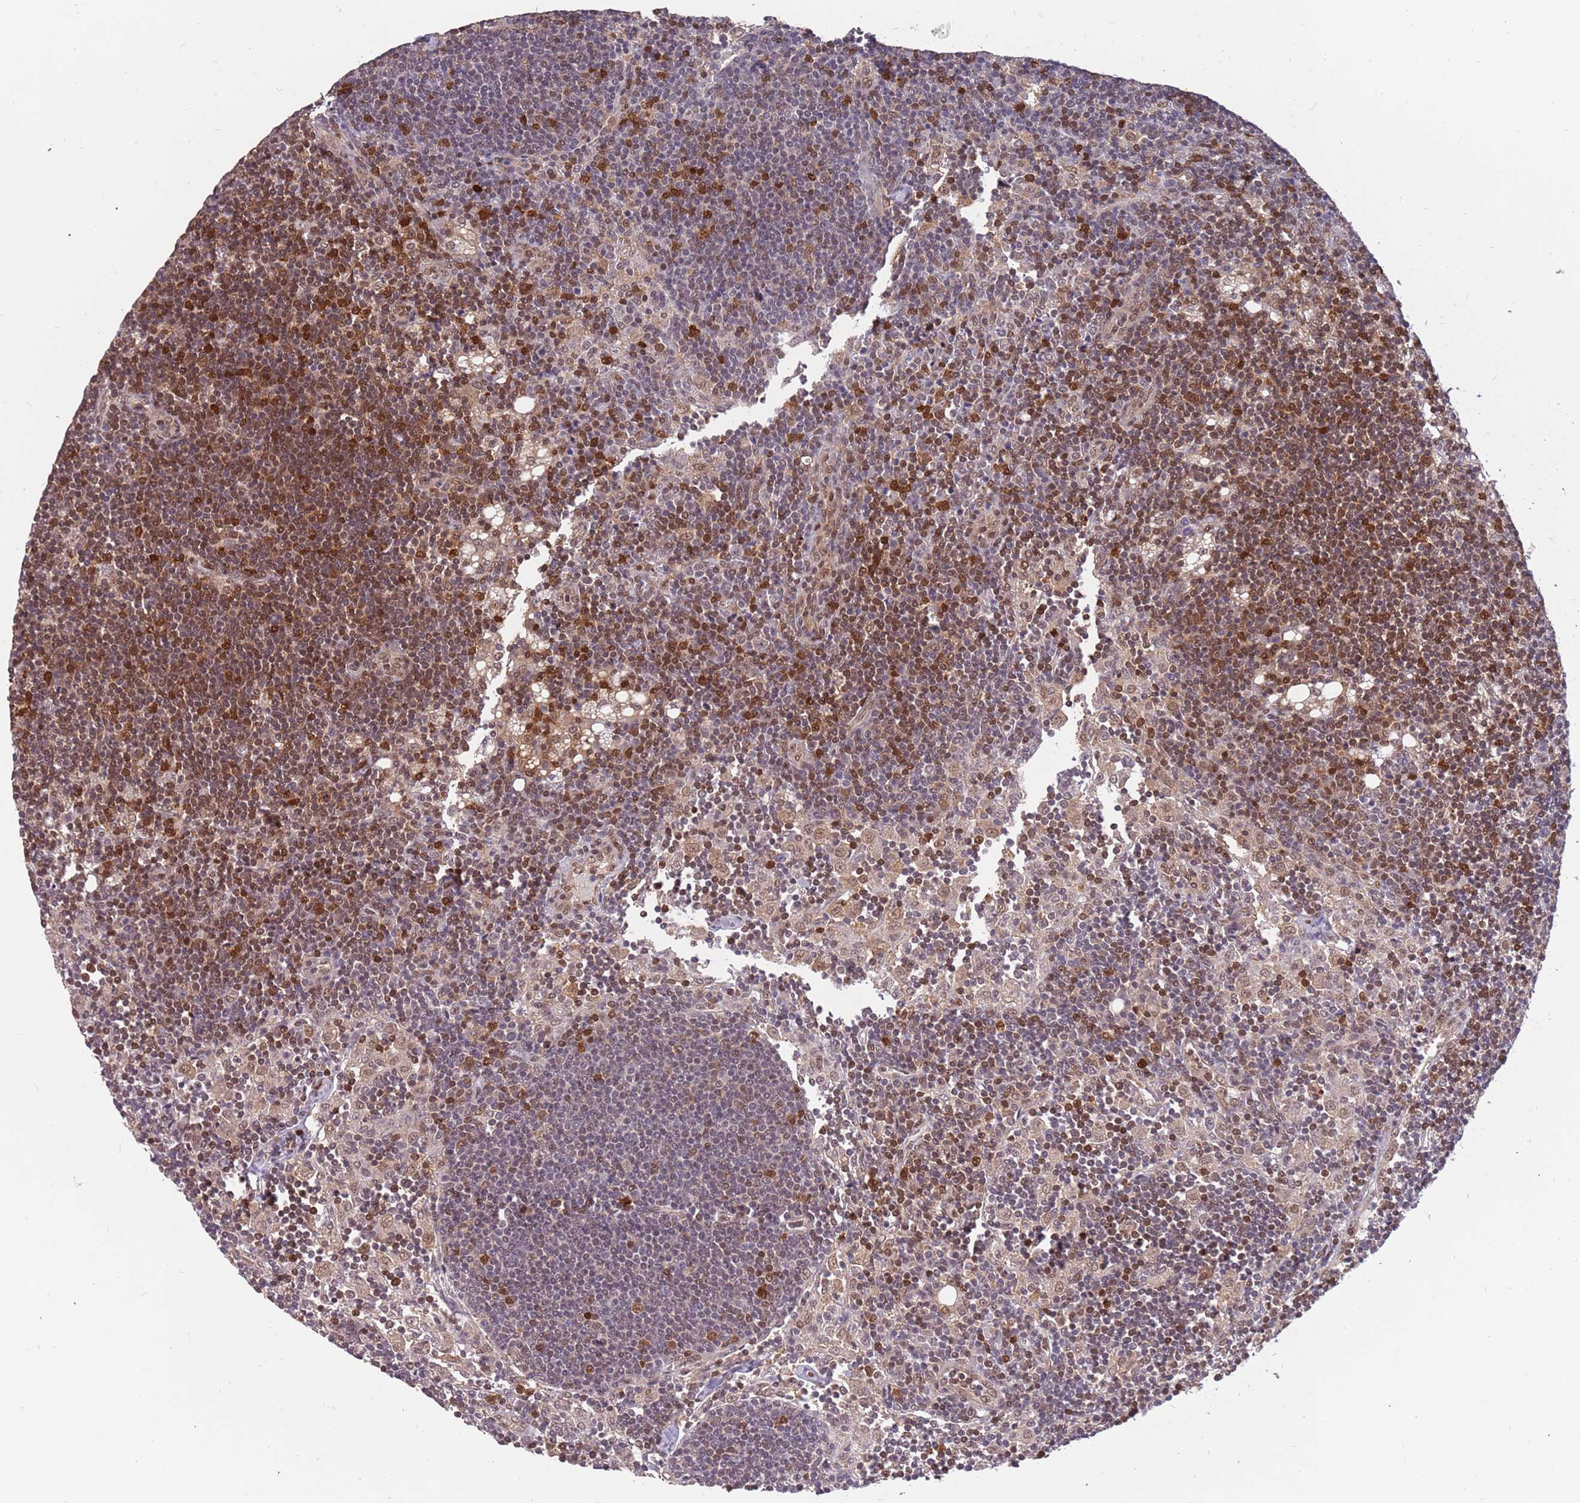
{"staining": {"intensity": "moderate", "quantity": "<25%", "location": "nuclear"}, "tissue": "lymph node", "cell_type": "Germinal center cells", "image_type": "normal", "snomed": [{"axis": "morphology", "description": "Normal tissue, NOS"}, {"axis": "topography", "description": "Lymph node"}], "caption": "Protein expression analysis of unremarkable lymph node exhibits moderate nuclear positivity in about <25% of germinal center cells. (DAB (3,3'-diaminobenzidine) = brown stain, brightfield microscopy at high magnification).", "gene": "GBP2", "patient": {"sex": "male", "age": 24}}